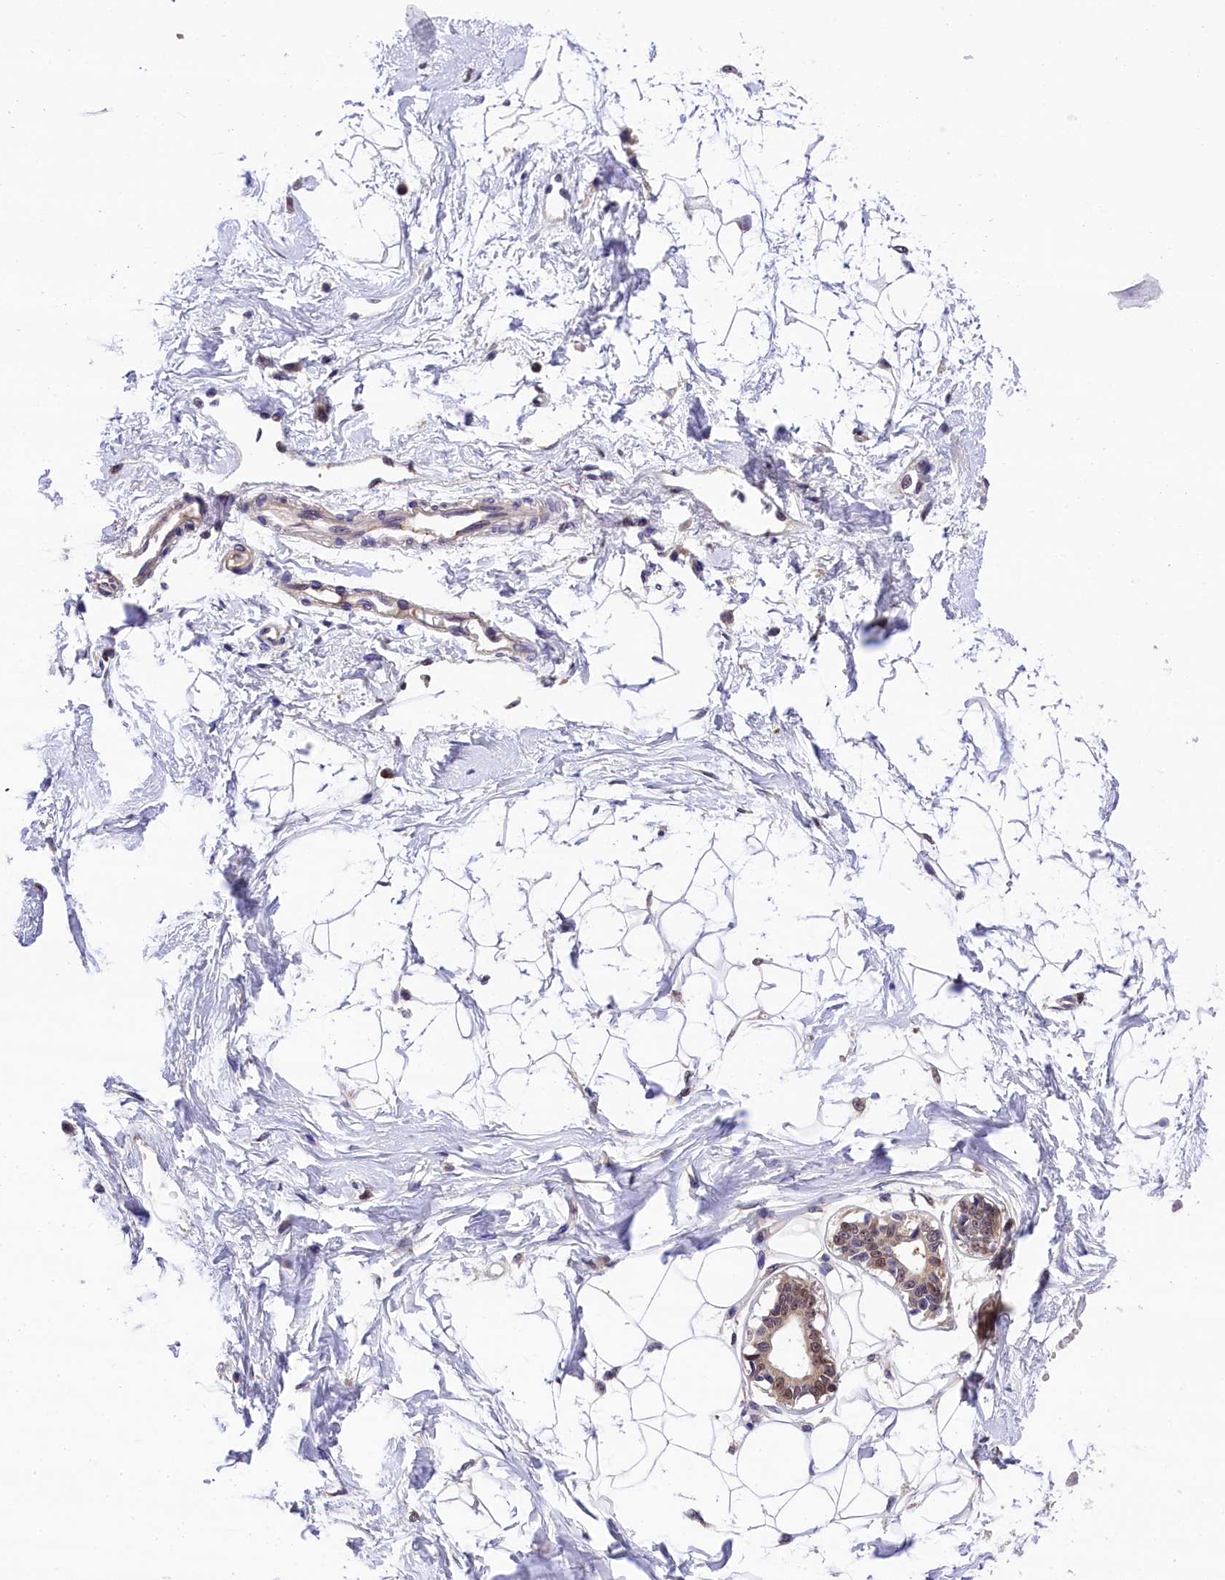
{"staining": {"intensity": "weak", "quantity": "25%-75%", "location": "cytoplasmic/membranous,nuclear"}, "tissue": "breast", "cell_type": "Adipocytes", "image_type": "normal", "snomed": [{"axis": "morphology", "description": "Normal tissue, NOS"}, {"axis": "topography", "description": "Breast"}], "caption": "Breast stained with immunohistochemistry reveals weak cytoplasmic/membranous,nuclear staining in approximately 25%-75% of adipocytes.", "gene": "EIF6", "patient": {"sex": "female", "age": 45}}